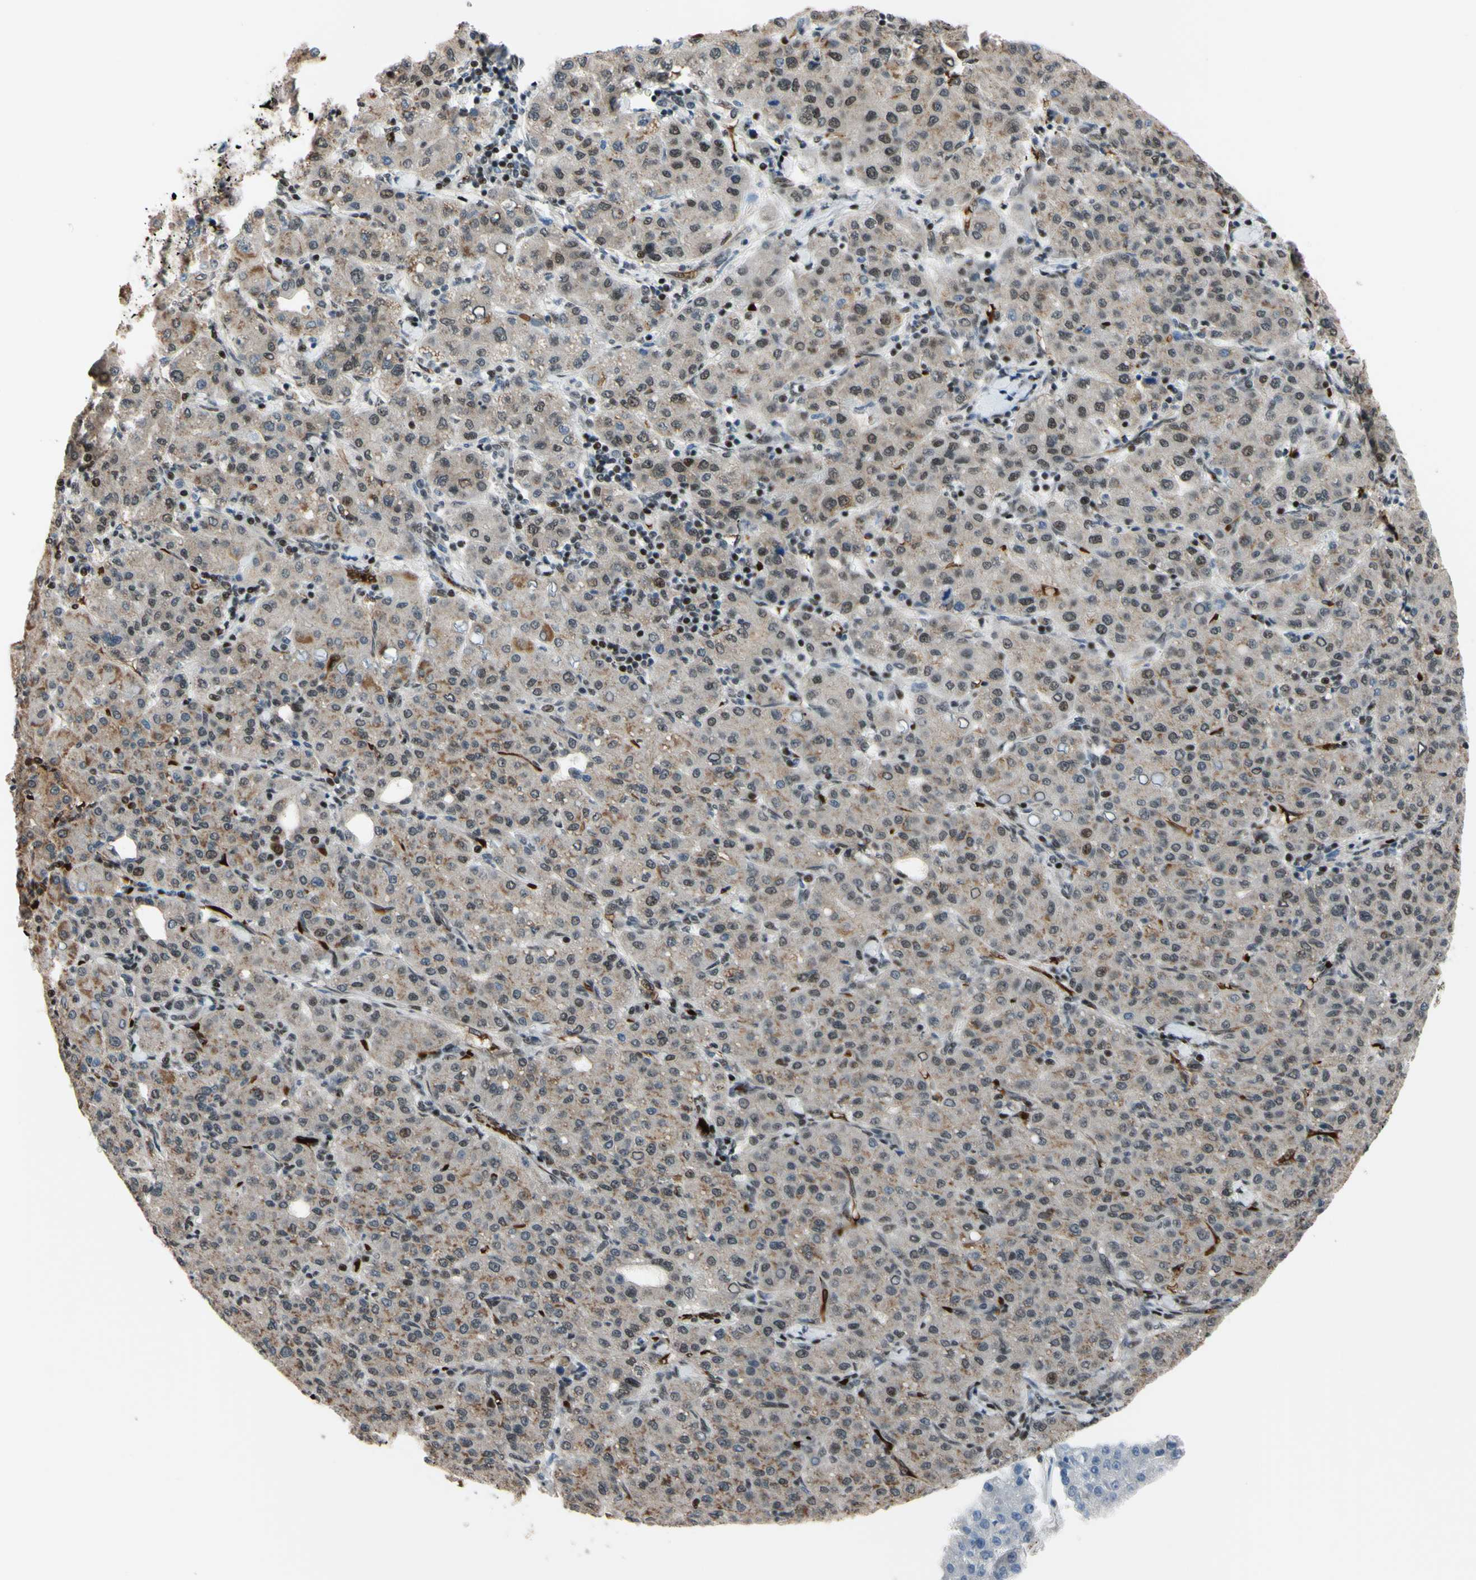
{"staining": {"intensity": "weak", "quantity": ">75%", "location": "nuclear"}, "tissue": "liver cancer", "cell_type": "Tumor cells", "image_type": "cancer", "snomed": [{"axis": "morphology", "description": "Carcinoma, Hepatocellular, NOS"}, {"axis": "topography", "description": "Liver"}], "caption": "Brown immunohistochemical staining in liver hepatocellular carcinoma displays weak nuclear staining in approximately >75% of tumor cells.", "gene": "THAP12", "patient": {"sex": "male", "age": 65}}